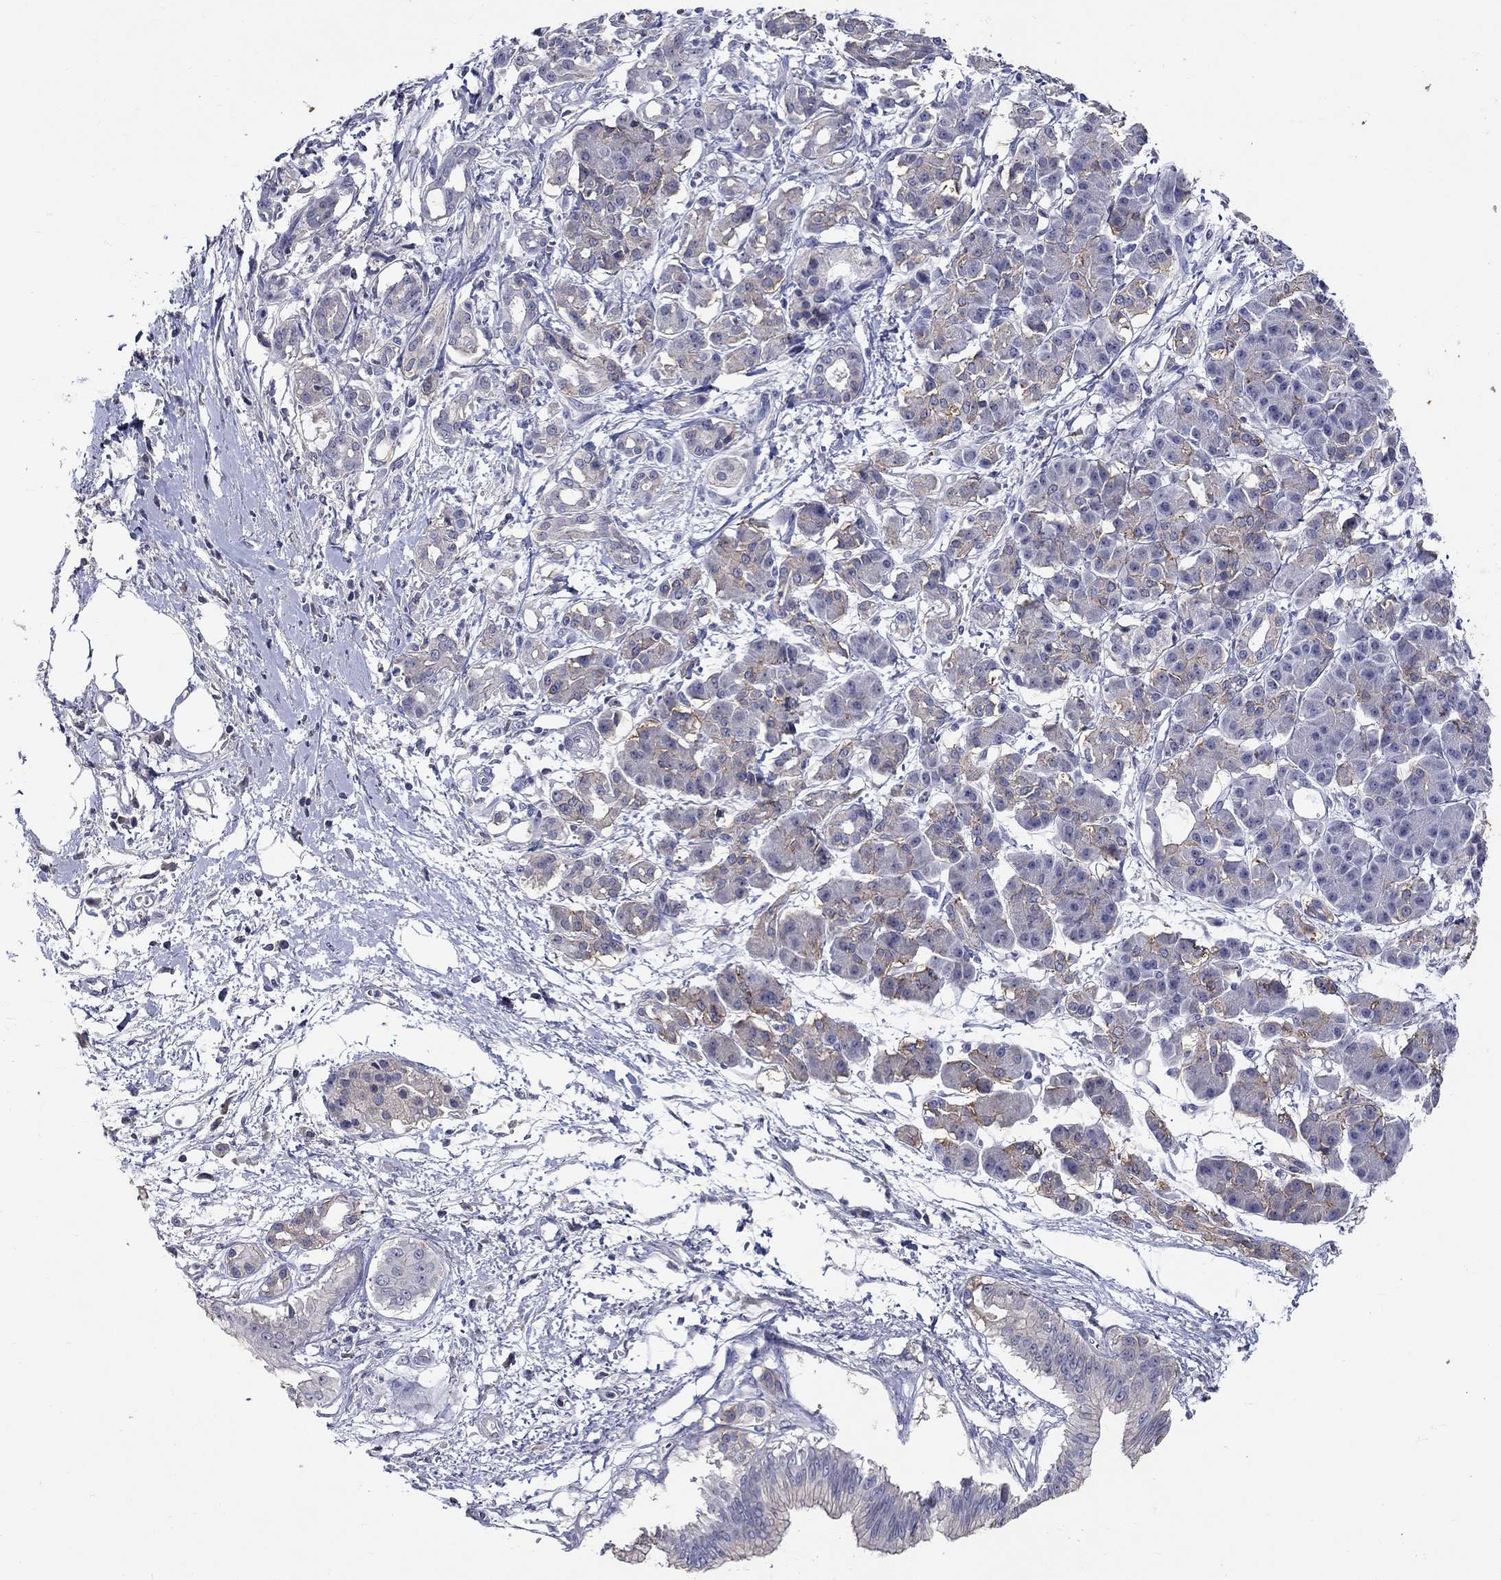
{"staining": {"intensity": "moderate", "quantity": "25%-75%", "location": "cytoplasmic/membranous"}, "tissue": "pancreatic cancer", "cell_type": "Tumor cells", "image_type": "cancer", "snomed": [{"axis": "morphology", "description": "Adenocarcinoma, NOS"}, {"axis": "topography", "description": "Pancreas"}], "caption": "Immunohistochemical staining of human pancreatic cancer (adenocarcinoma) exhibits moderate cytoplasmic/membranous protein staining in about 25%-75% of tumor cells.", "gene": "SLC30A3", "patient": {"sex": "male", "age": 72}}